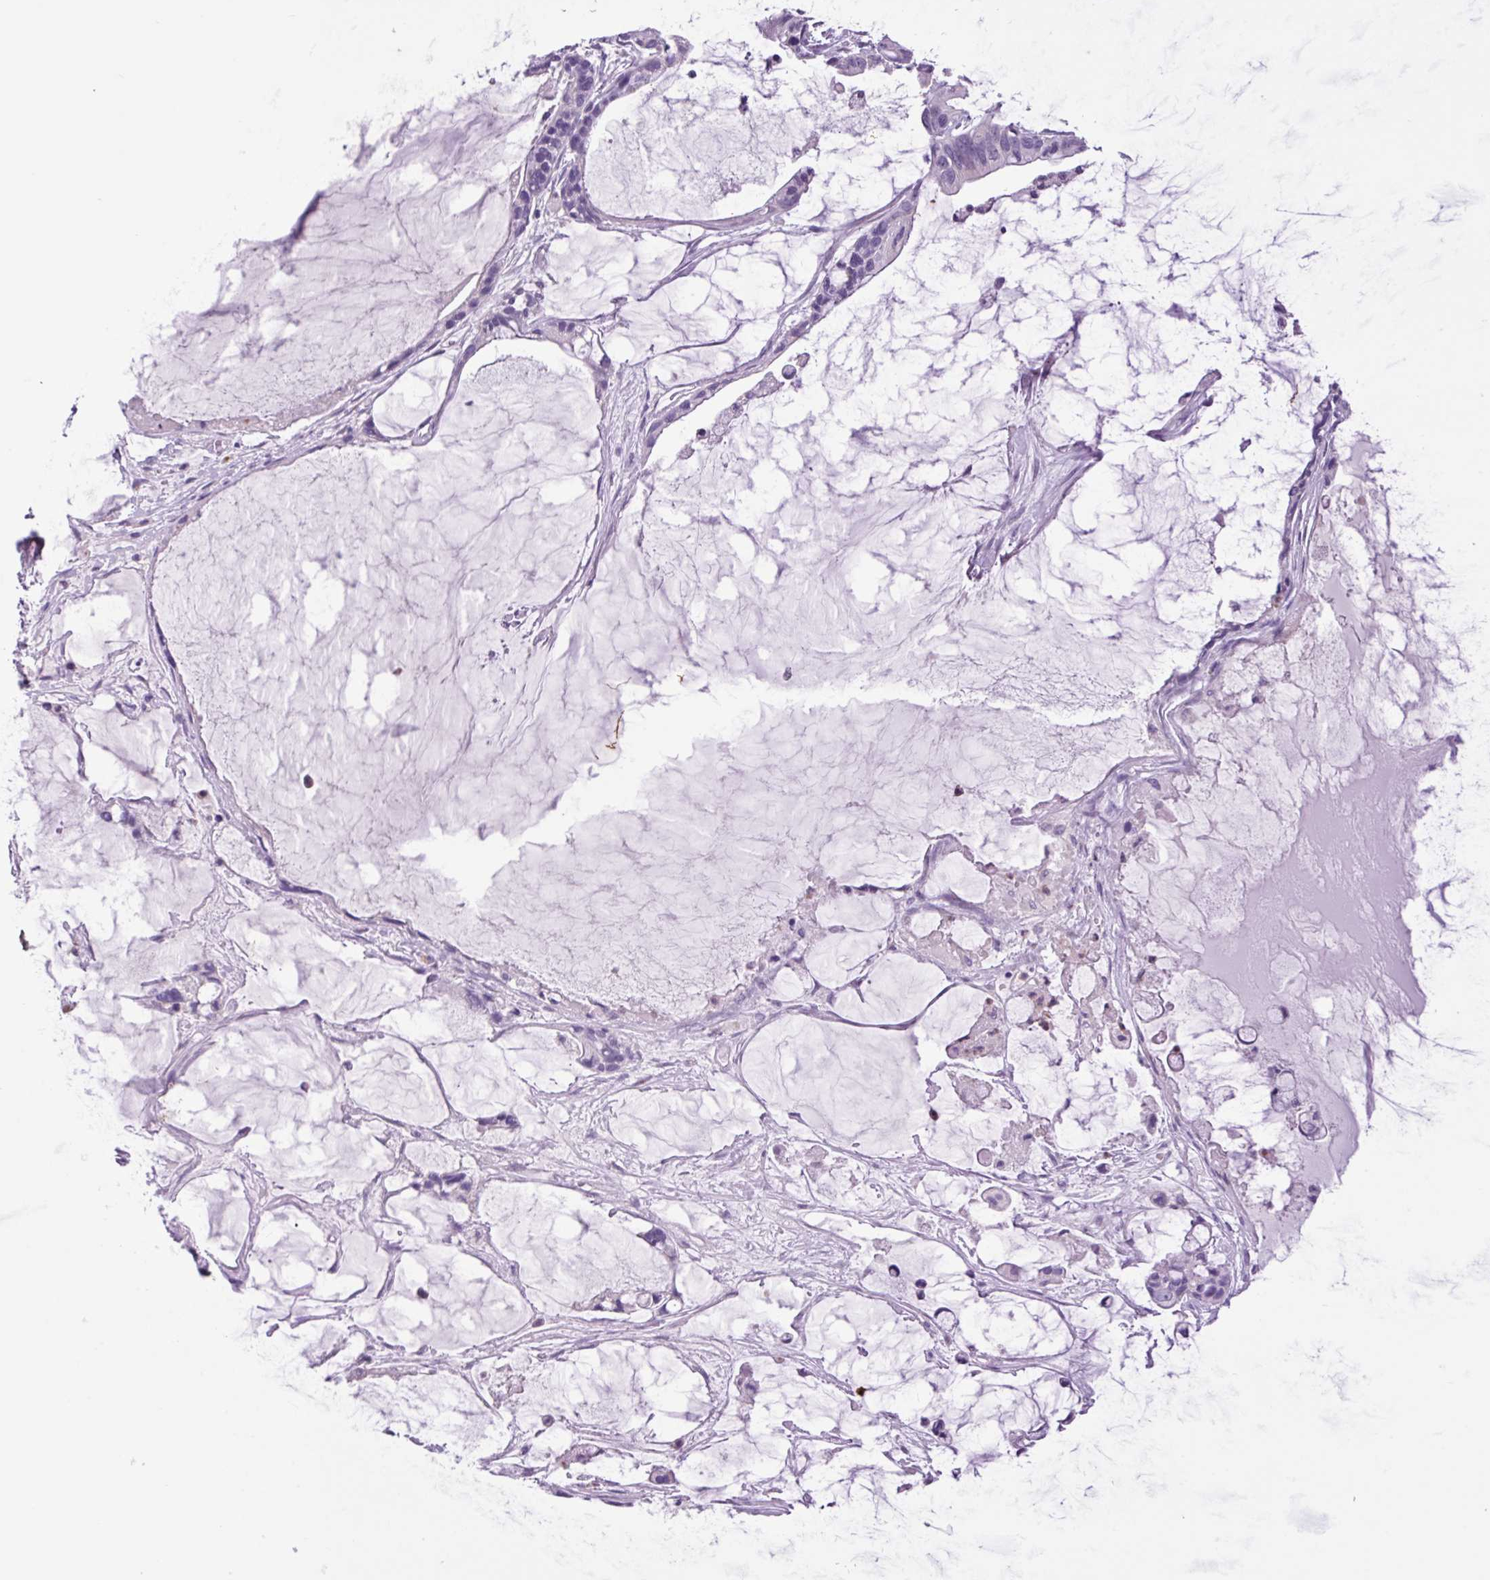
{"staining": {"intensity": "negative", "quantity": "none", "location": "none"}, "tissue": "ovarian cancer", "cell_type": "Tumor cells", "image_type": "cancer", "snomed": [{"axis": "morphology", "description": "Cystadenocarcinoma, mucinous, NOS"}, {"axis": "topography", "description": "Ovary"}], "caption": "Immunohistochemistry (IHC) image of ovarian cancer stained for a protein (brown), which demonstrates no expression in tumor cells. Brightfield microscopy of immunohistochemistry (IHC) stained with DAB (3,3'-diaminobenzidine) (brown) and hematoxylin (blue), captured at high magnification.", "gene": "MFSD3", "patient": {"sex": "female", "age": 63}}